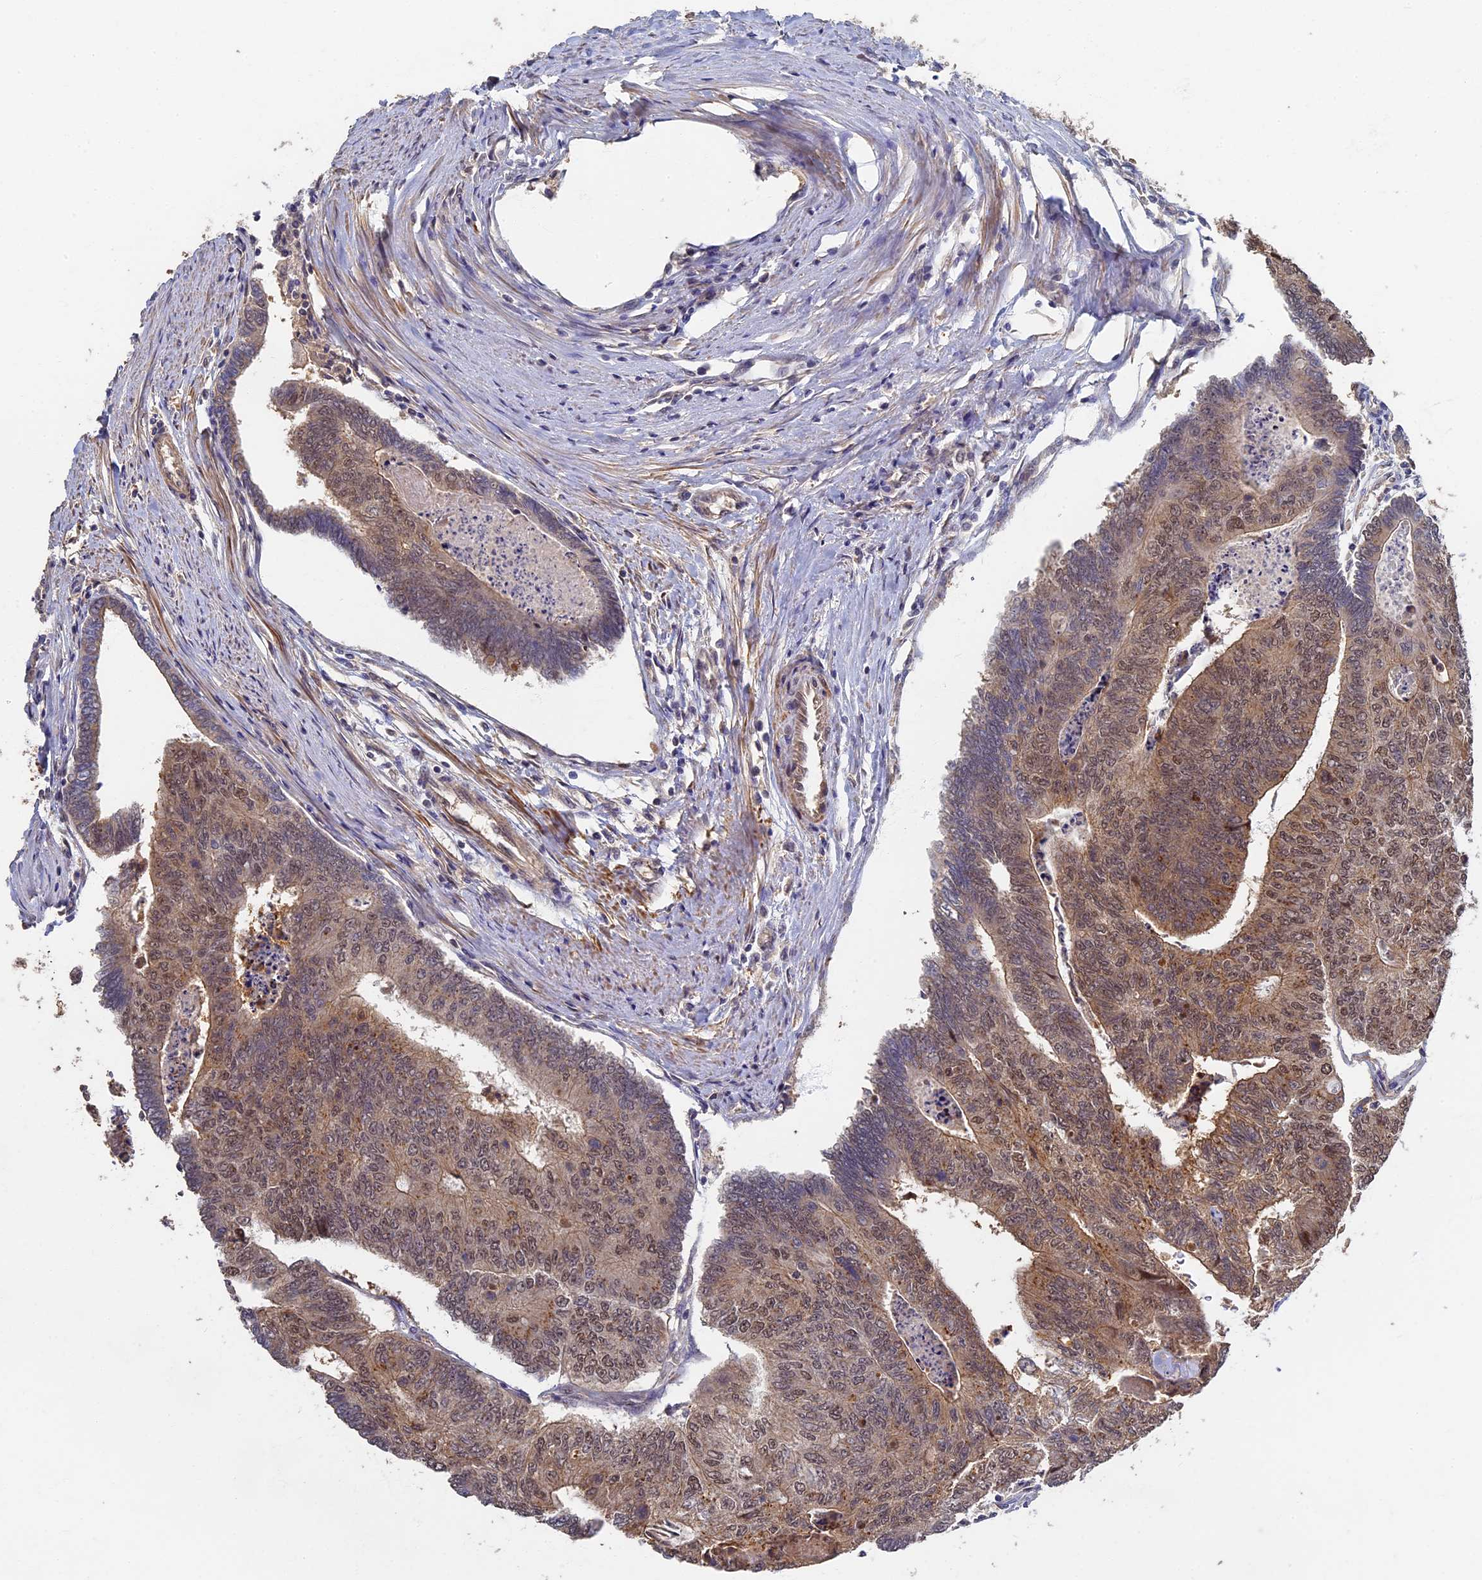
{"staining": {"intensity": "moderate", "quantity": ">75%", "location": "cytoplasmic/membranous,nuclear"}, "tissue": "colorectal cancer", "cell_type": "Tumor cells", "image_type": "cancer", "snomed": [{"axis": "morphology", "description": "Adenocarcinoma, NOS"}, {"axis": "topography", "description": "Colon"}], "caption": "This is an image of IHC staining of colorectal adenocarcinoma, which shows moderate positivity in the cytoplasmic/membranous and nuclear of tumor cells.", "gene": "RSPH3", "patient": {"sex": "female", "age": 67}}